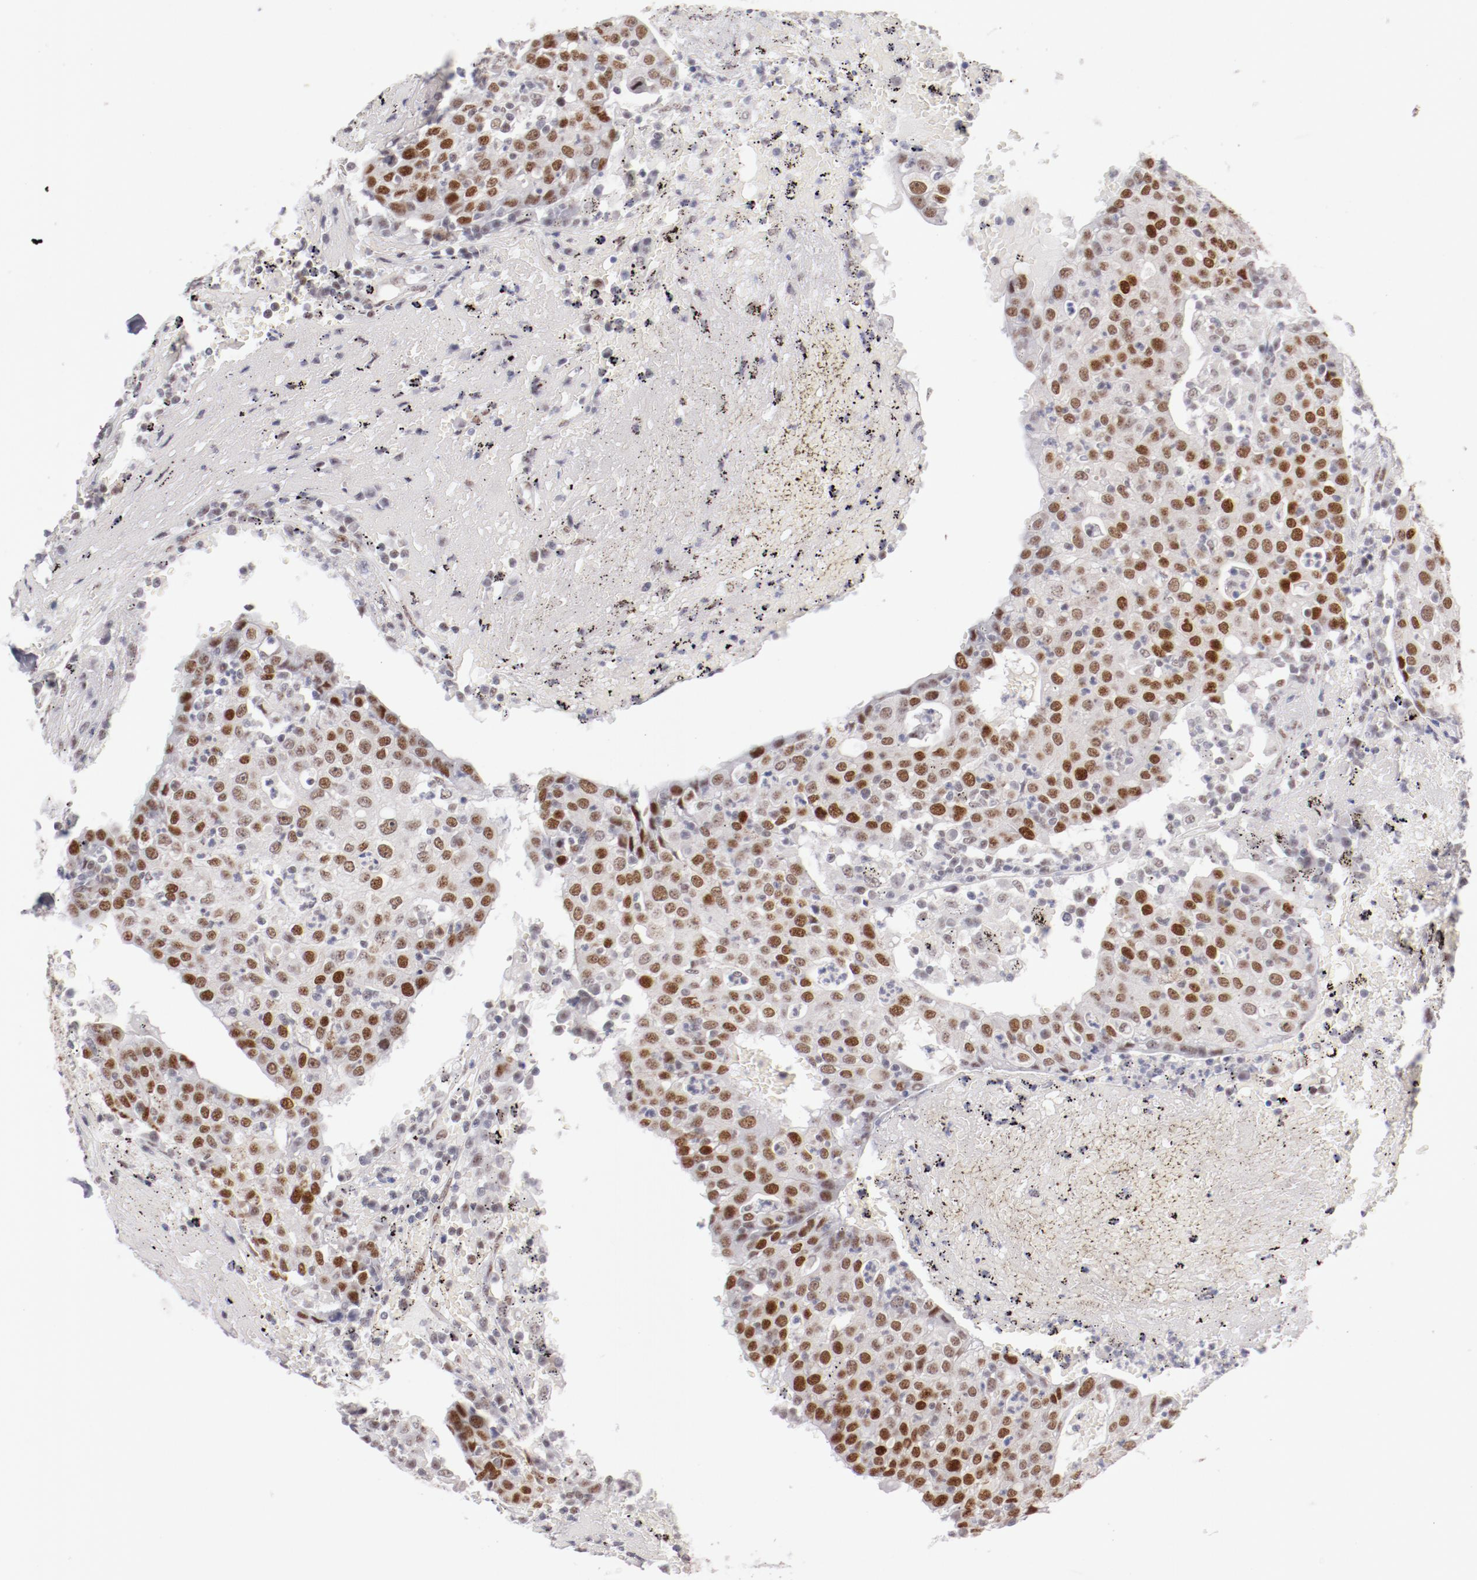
{"staining": {"intensity": "strong", "quantity": "<25%", "location": "nuclear"}, "tissue": "head and neck cancer", "cell_type": "Tumor cells", "image_type": "cancer", "snomed": [{"axis": "morphology", "description": "Adenocarcinoma, NOS"}, {"axis": "topography", "description": "Salivary gland"}, {"axis": "topography", "description": "Head-Neck"}], "caption": "This micrograph demonstrates immunohistochemistry (IHC) staining of human head and neck adenocarcinoma, with medium strong nuclear expression in approximately <25% of tumor cells.", "gene": "TFAP4", "patient": {"sex": "female", "age": 65}}